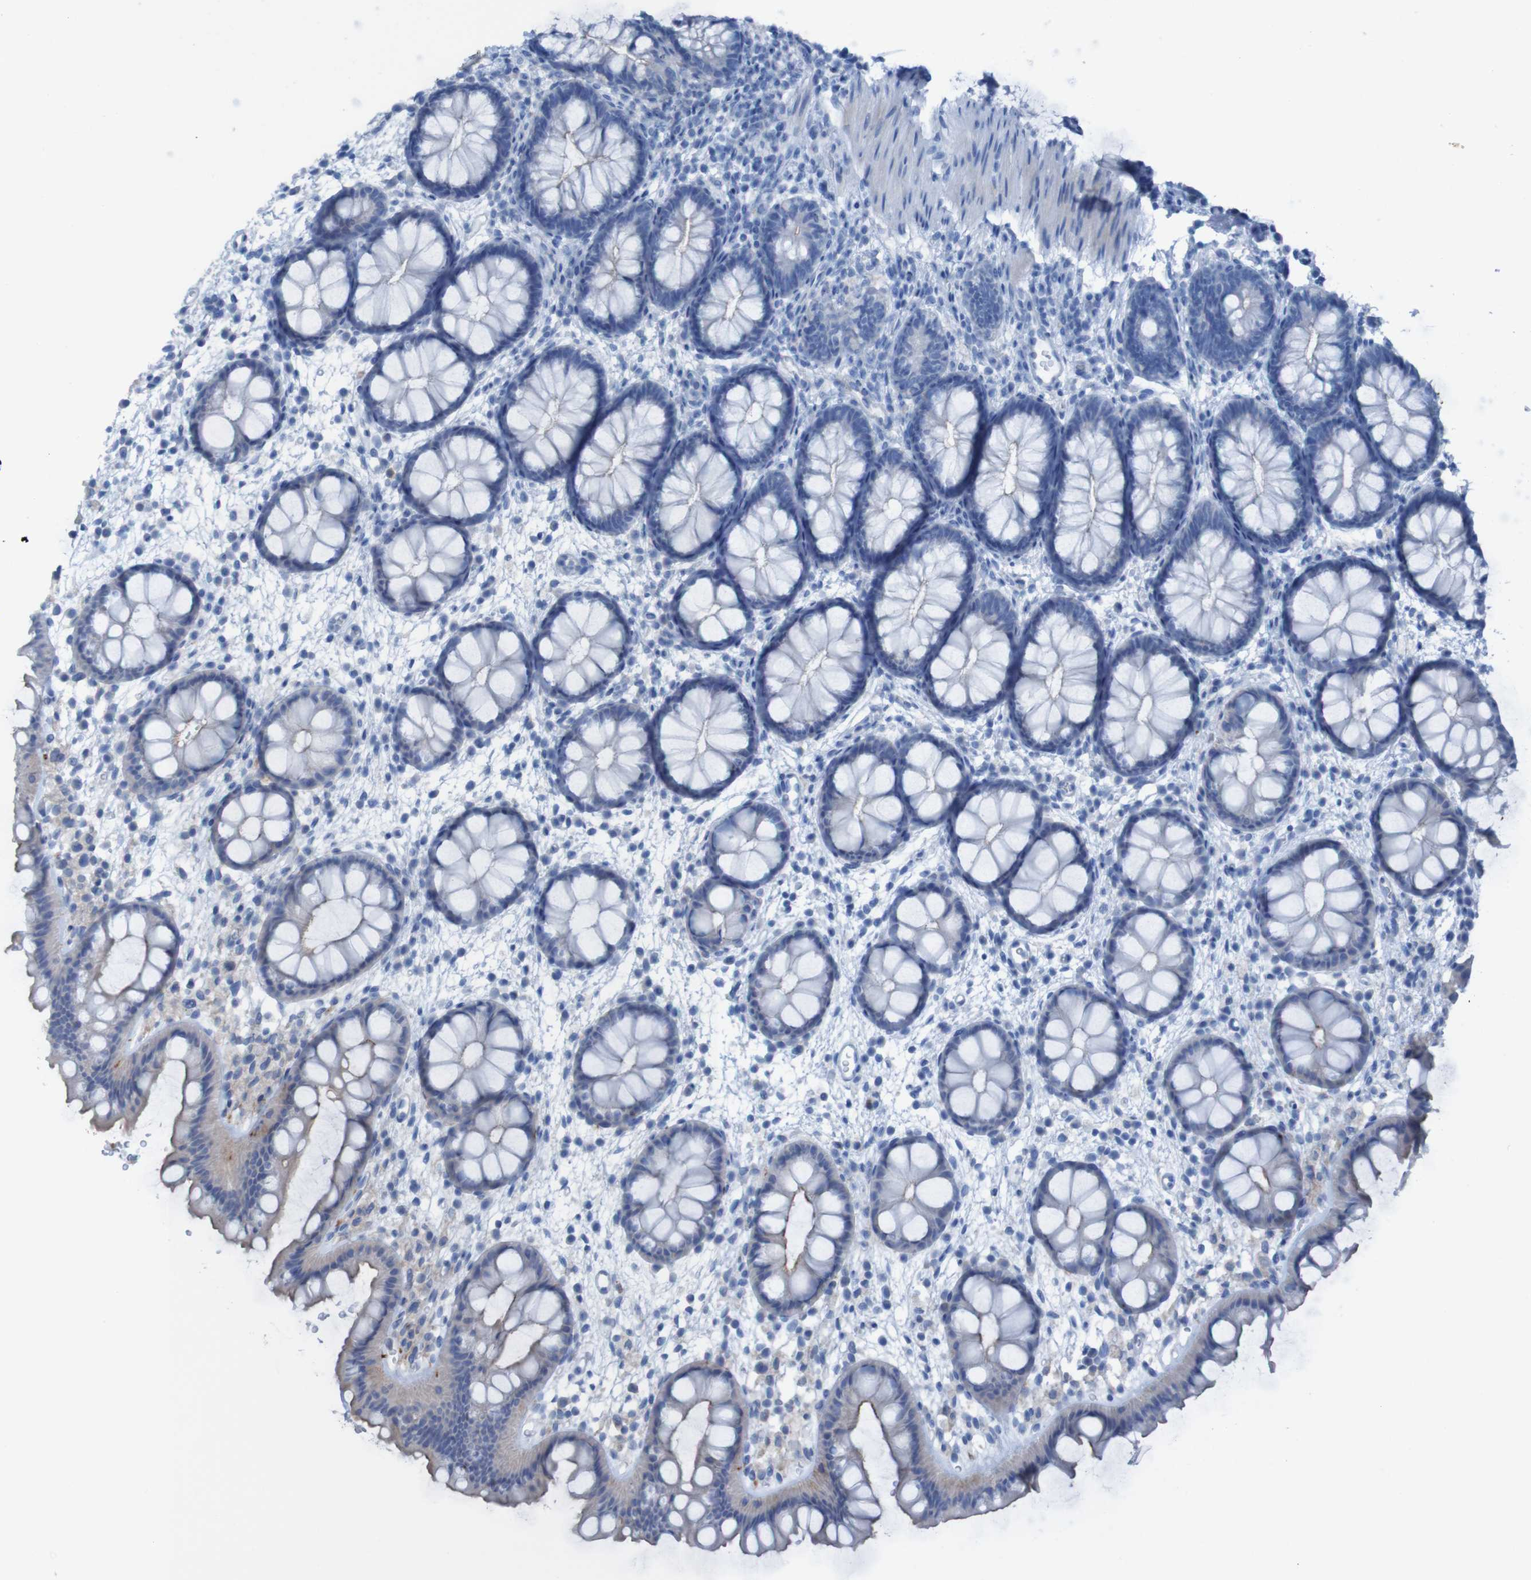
{"staining": {"intensity": "weak", "quantity": "<25%", "location": "cytoplasmic/membranous"}, "tissue": "rectum", "cell_type": "Glandular cells", "image_type": "normal", "snomed": [{"axis": "morphology", "description": "Normal tissue, NOS"}, {"axis": "topography", "description": "Rectum"}], "caption": "IHC of benign human rectum reveals no expression in glandular cells.", "gene": "RNF182", "patient": {"sex": "female", "age": 24}}